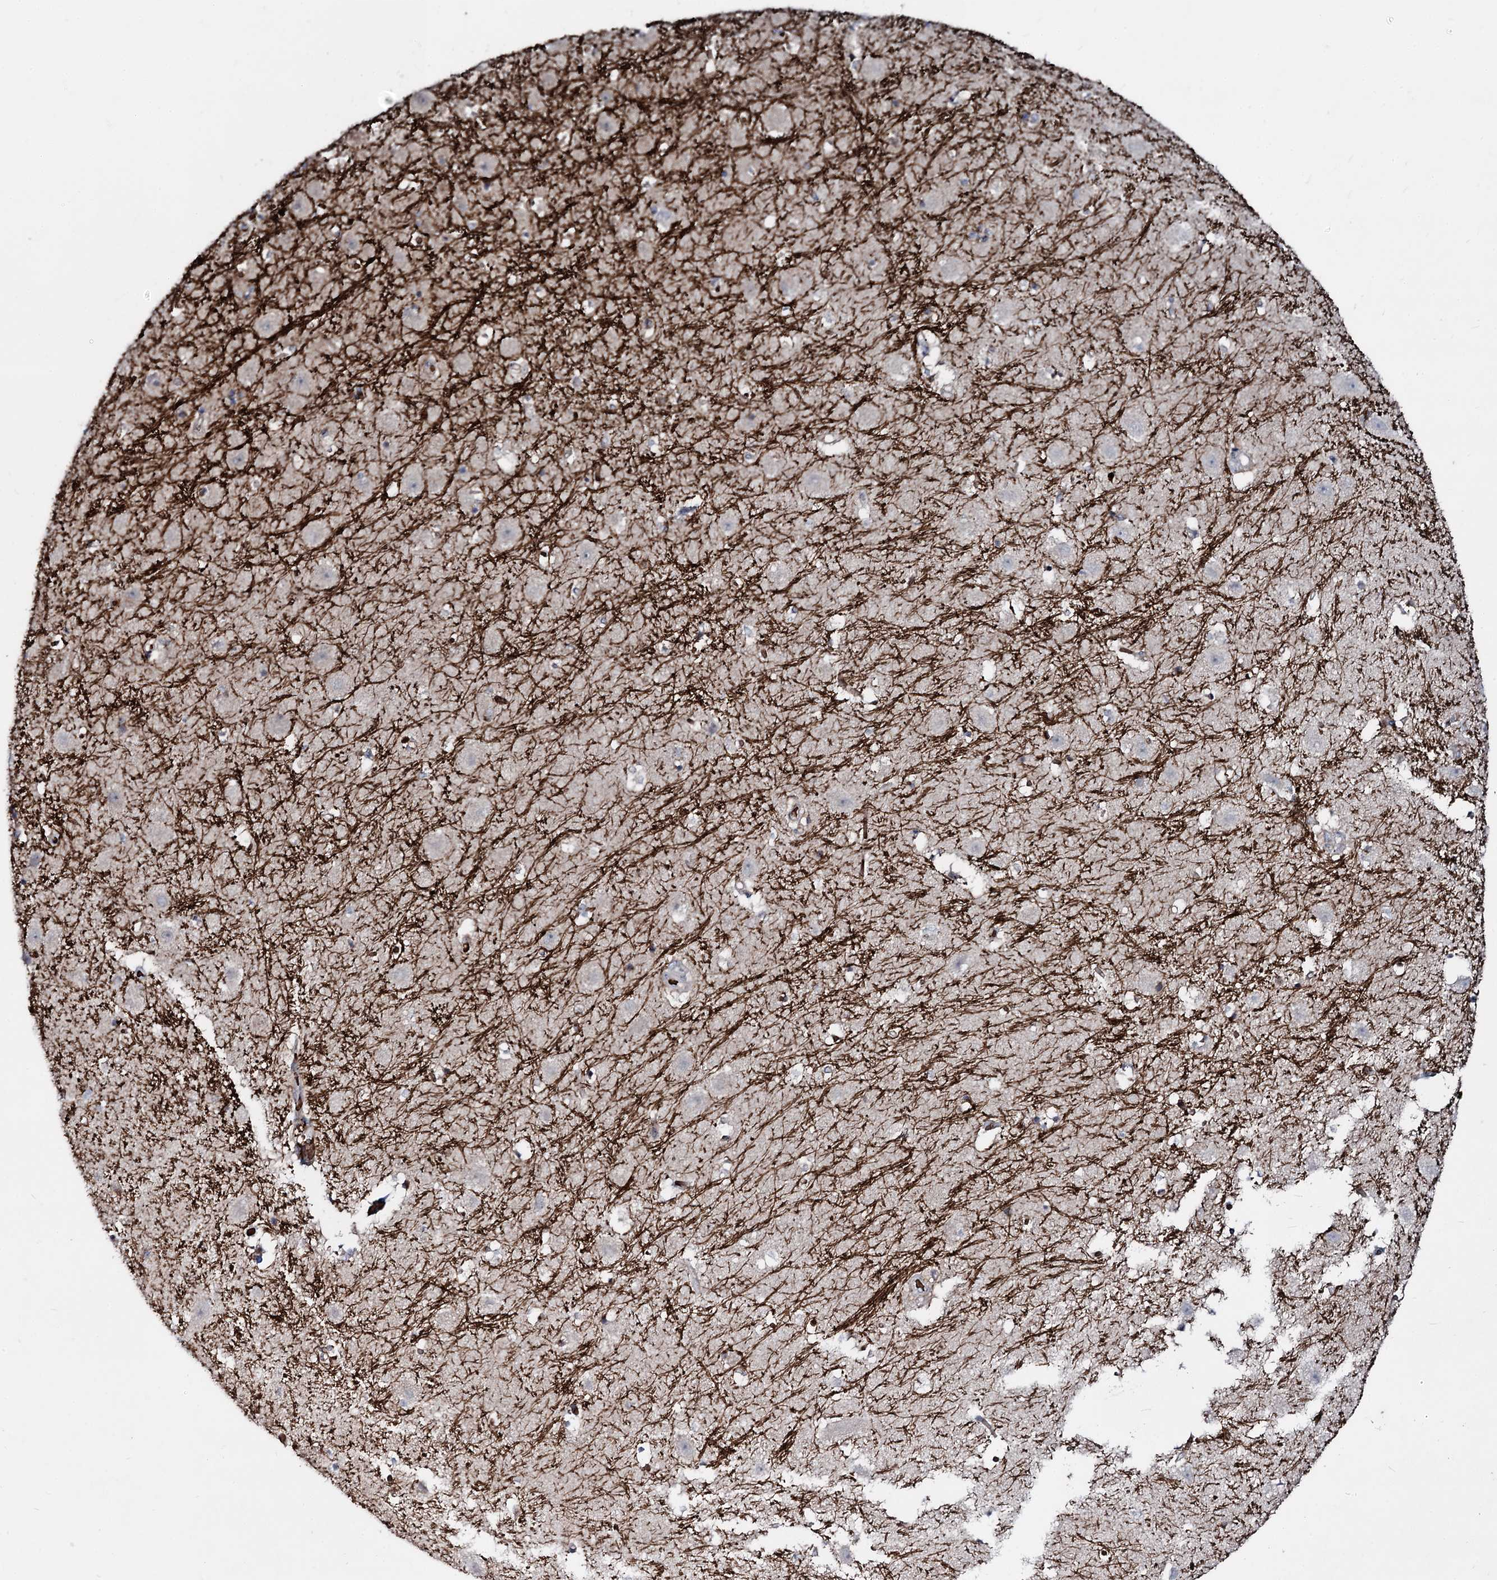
{"staining": {"intensity": "negative", "quantity": "none", "location": "none"}, "tissue": "hippocampus", "cell_type": "Glial cells", "image_type": "normal", "snomed": [{"axis": "morphology", "description": "Normal tissue, NOS"}, {"axis": "topography", "description": "Hippocampus"}], "caption": "Immunohistochemistry histopathology image of unremarkable hippocampus: hippocampus stained with DAB displays no significant protein expression in glial cells.", "gene": "RNF6", "patient": {"sex": "female", "age": 52}}